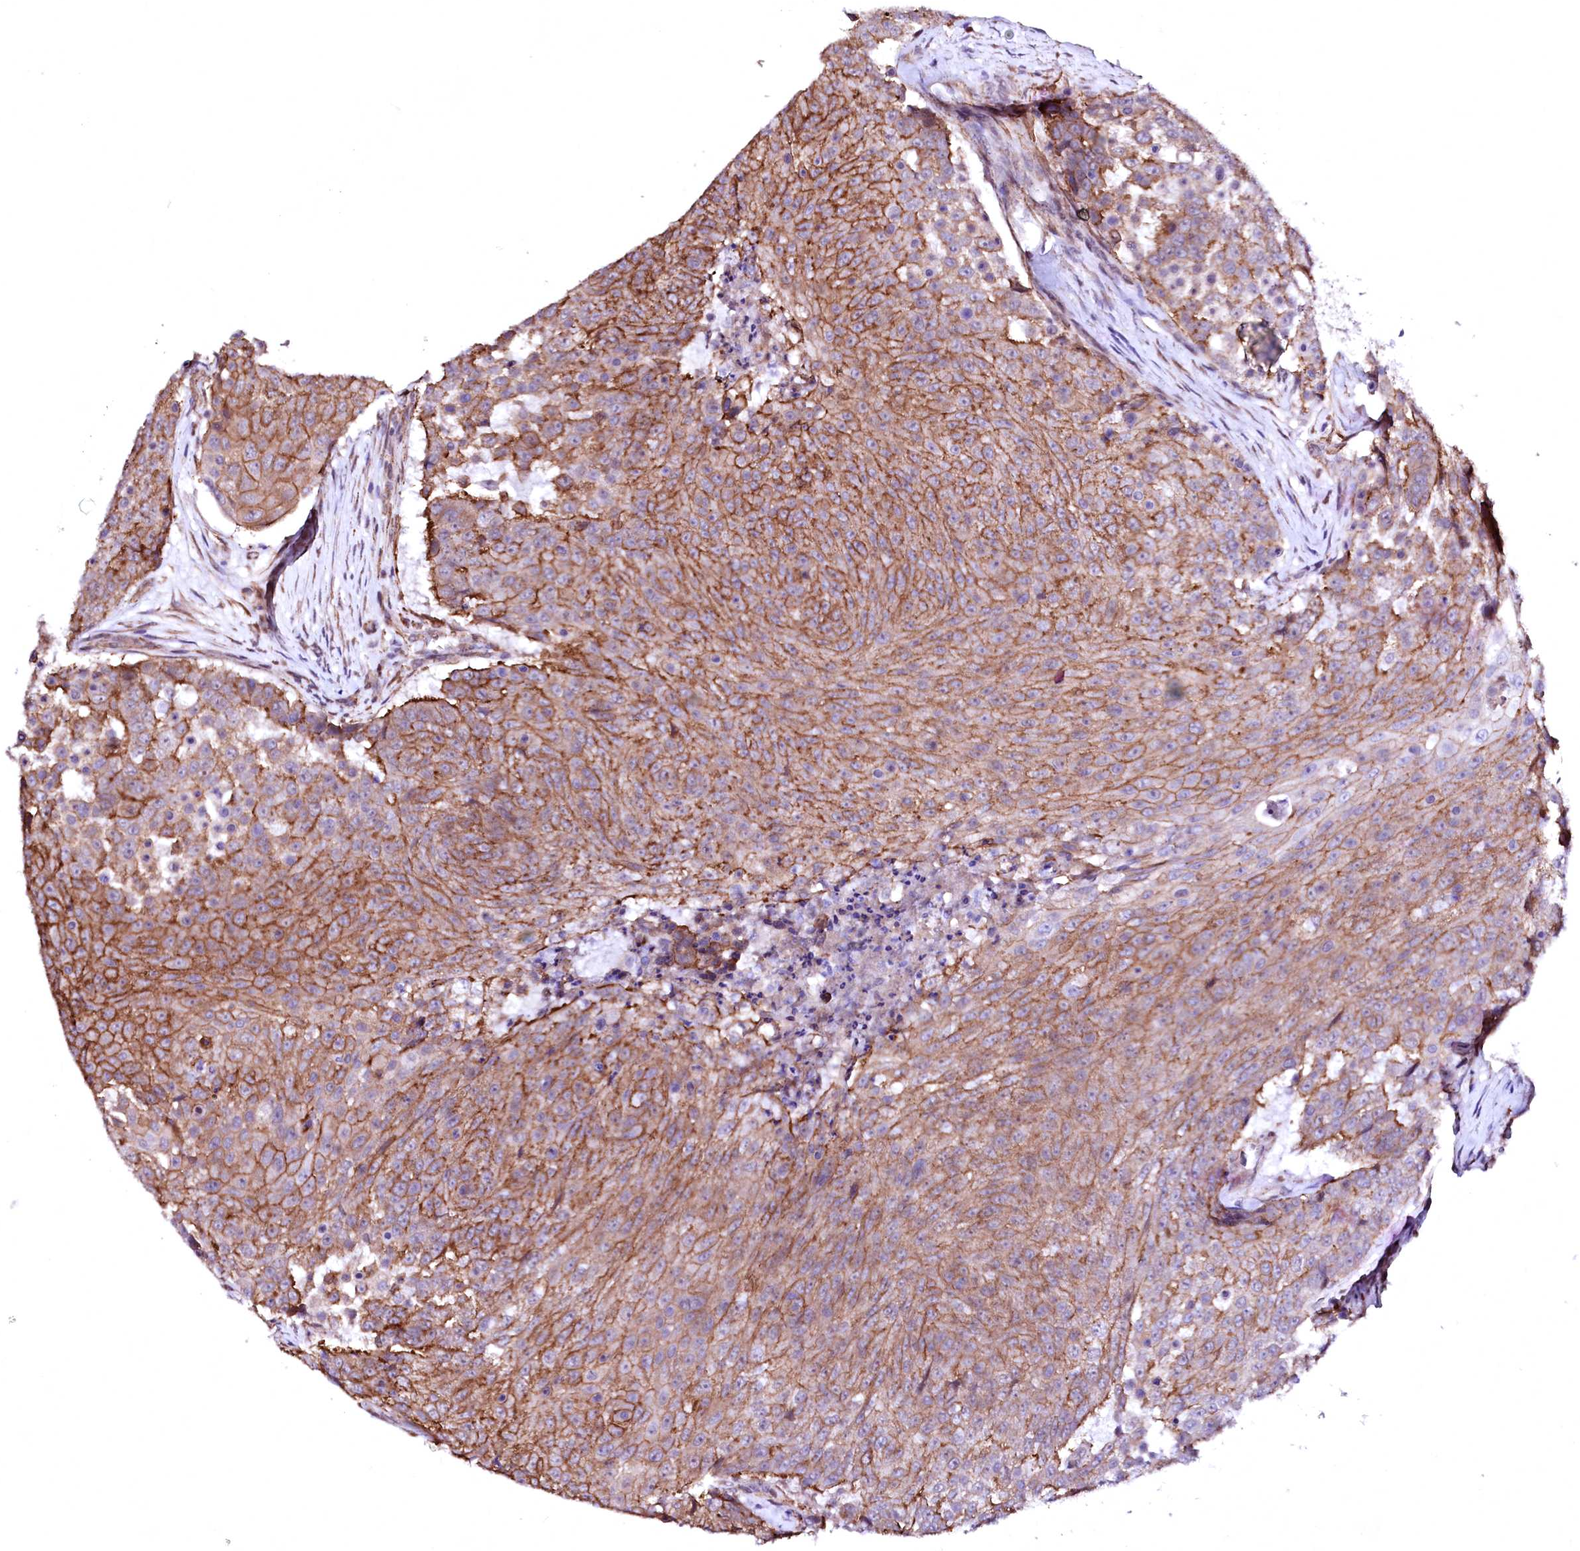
{"staining": {"intensity": "moderate", "quantity": ">75%", "location": "cytoplasmic/membranous"}, "tissue": "urothelial cancer", "cell_type": "Tumor cells", "image_type": "cancer", "snomed": [{"axis": "morphology", "description": "Urothelial carcinoma, High grade"}, {"axis": "topography", "description": "Urinary bladder"}], "caption": "Urothelial carcinoma (high-grade) was stained to show a protein in brown. There is medium levels of moderate cytoplasmic/membranous expression in about >75% of tumor cells.", "gene": "GPR176", "patient": {"sex": "female", "age": 63}}